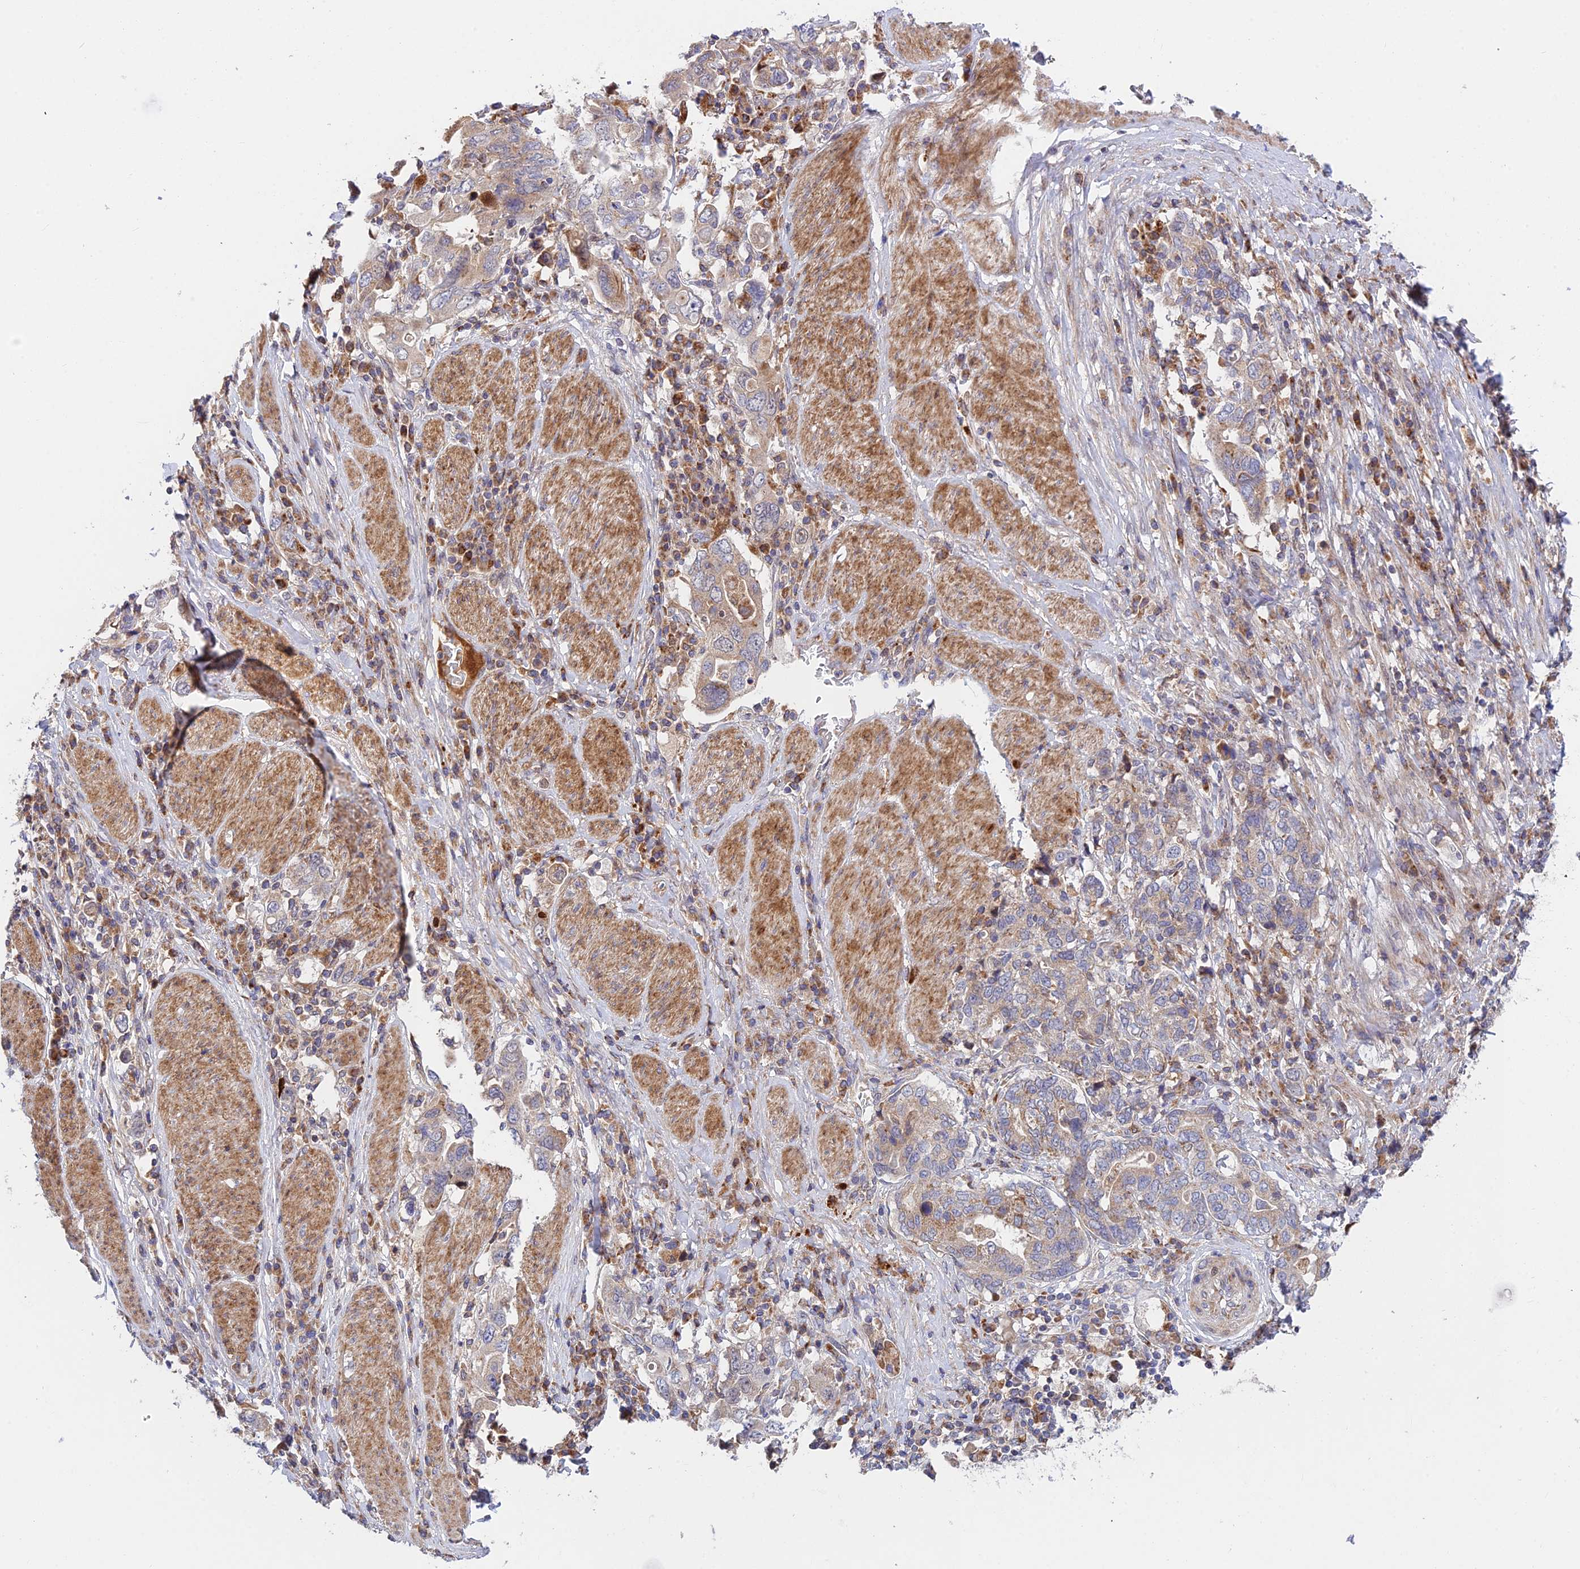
{"staining": {"intensity": "weak", "quantity": "<25%", "location": "cytoplasmic/membranous"}, "tissue": "stomach cancer", "cell_type": "Tumor cells", "image_type": "cancer", "snomed": [{"axis": "morphology", "description": "Adenocarcinoma, NOS"}, {"axis": "topography", "description": "Stomach, upper"}], "caption": "A histopathology image of human stomach cancer is negative for staining in tumor cells.", "gene": "FUOM", "patient": {"sex": "male", "age": 62}}